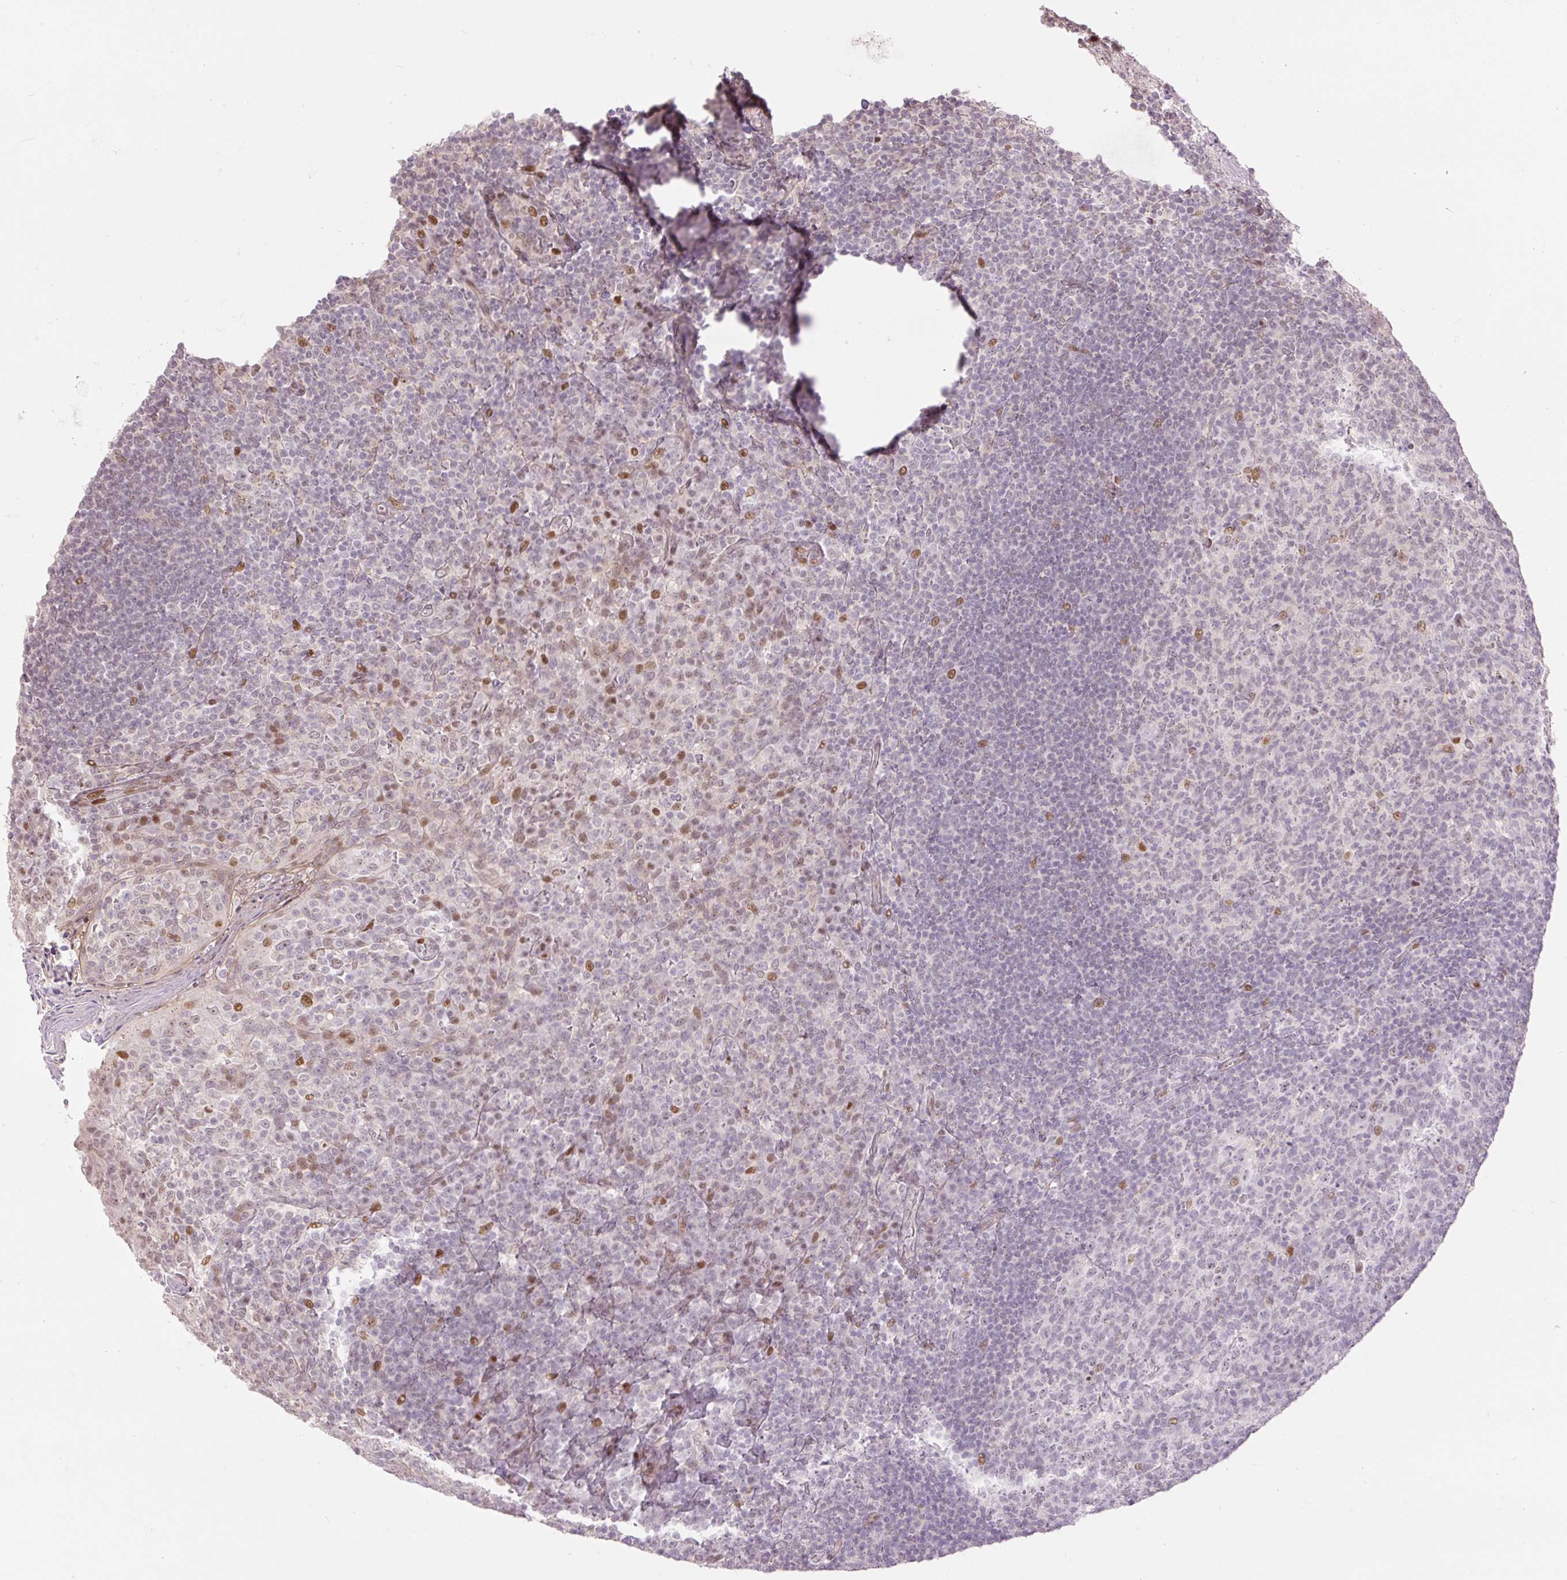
{"staining": {"intensity": "moderate", "quantity": "<25%", "location": "nuclear"}, "tissue": "tonsil", "cell_type": "Germinal center cells", "image_type": "normal", "snomed": [{"axis": "morphology", "description": "Normal tissue, NOS"}, {"axis": "topography", "description": "Tonsil"}], "caption": "Tonsil stained with immunohistochemistry shows moderate nuclear positivity in approximately <25% of germinal center cells. (IHC, brightfield microscopy, high magnification).", "gene": "RIPPLY3", "patient": {"sex": "female", "age": 10}}